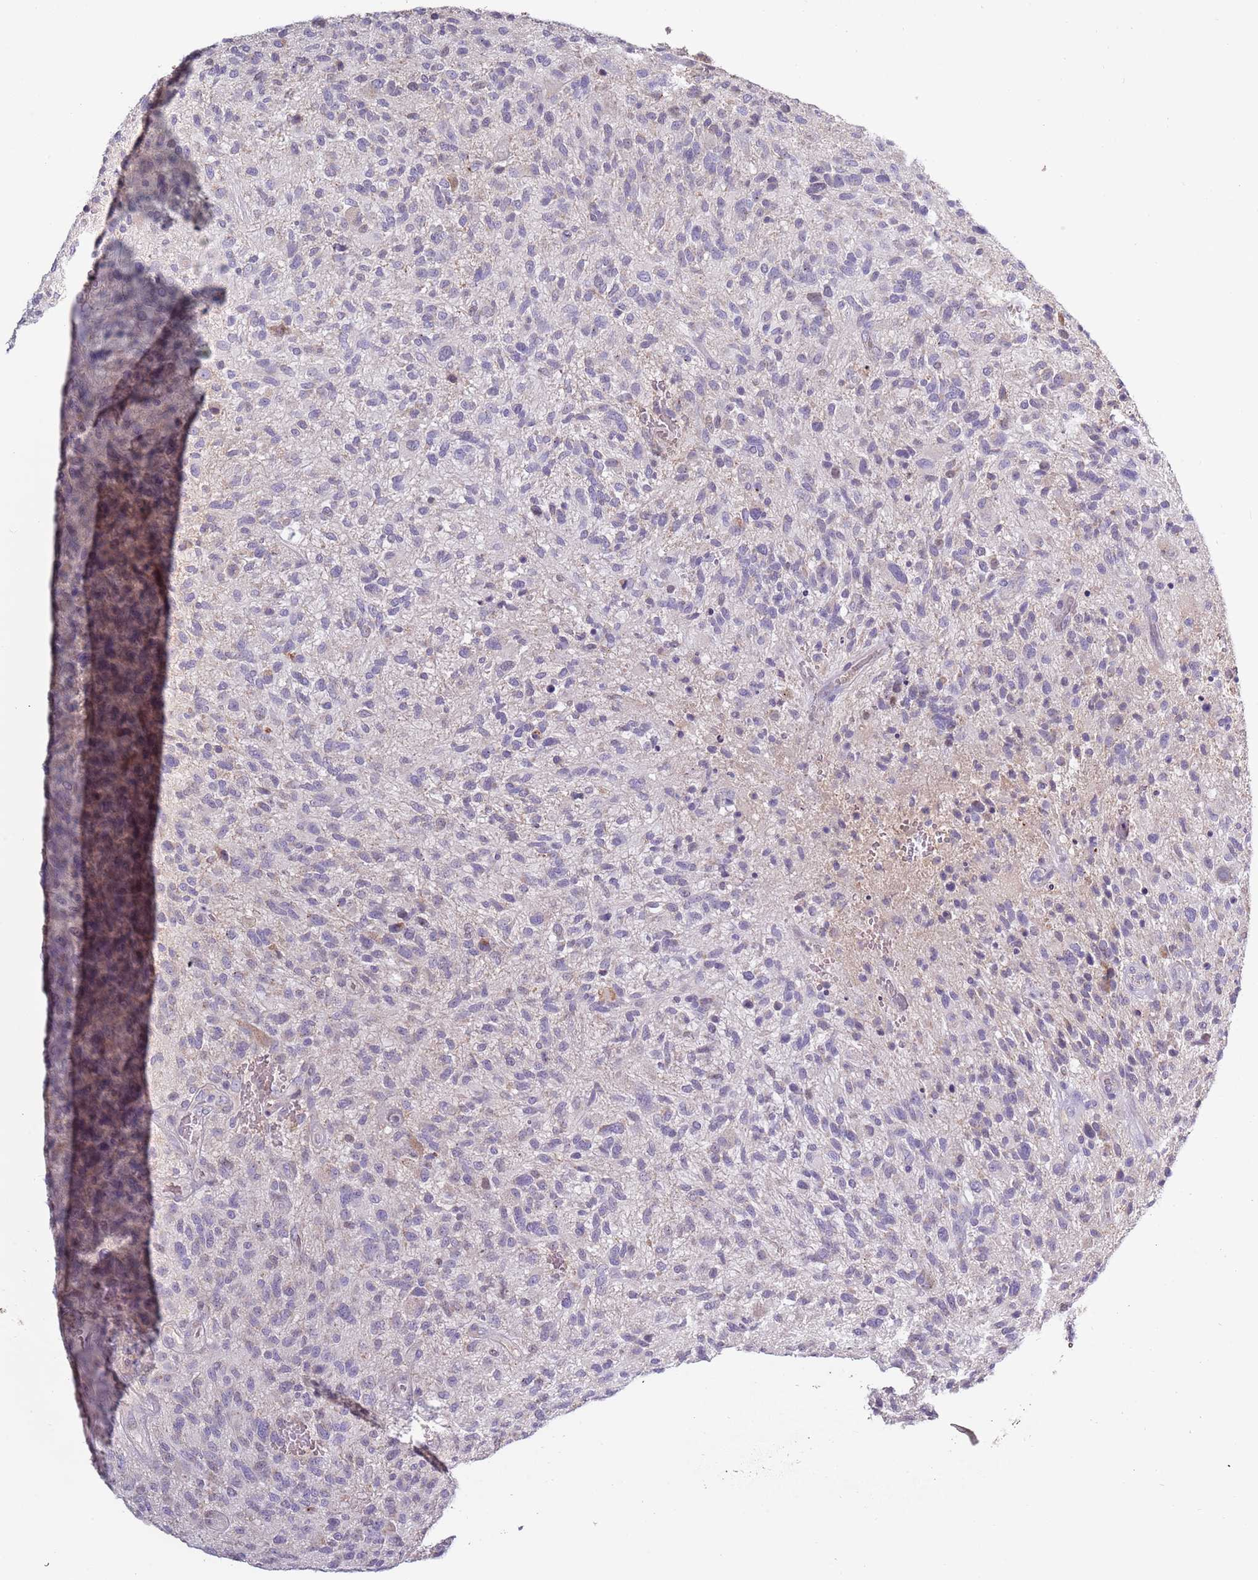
{"staining": {"intensity": "negative", "quantity": "none", "location": "none"}, "tissue": "glioma", "cell_type": "Tumor cells", "image_type": "cancer", "snomed": [{"axis": "morphology", "description": "Glioma, malignant, High grade"}, {"axis": "topography", "description": "Brain"}], "caption": "IHC photomicrograph of neoplastic tissue: human glioma stained with DAB displays no significant protein staining in tumor cells.", "gene": "SYS1", "patient": {"sex": "male", "age": 47}}